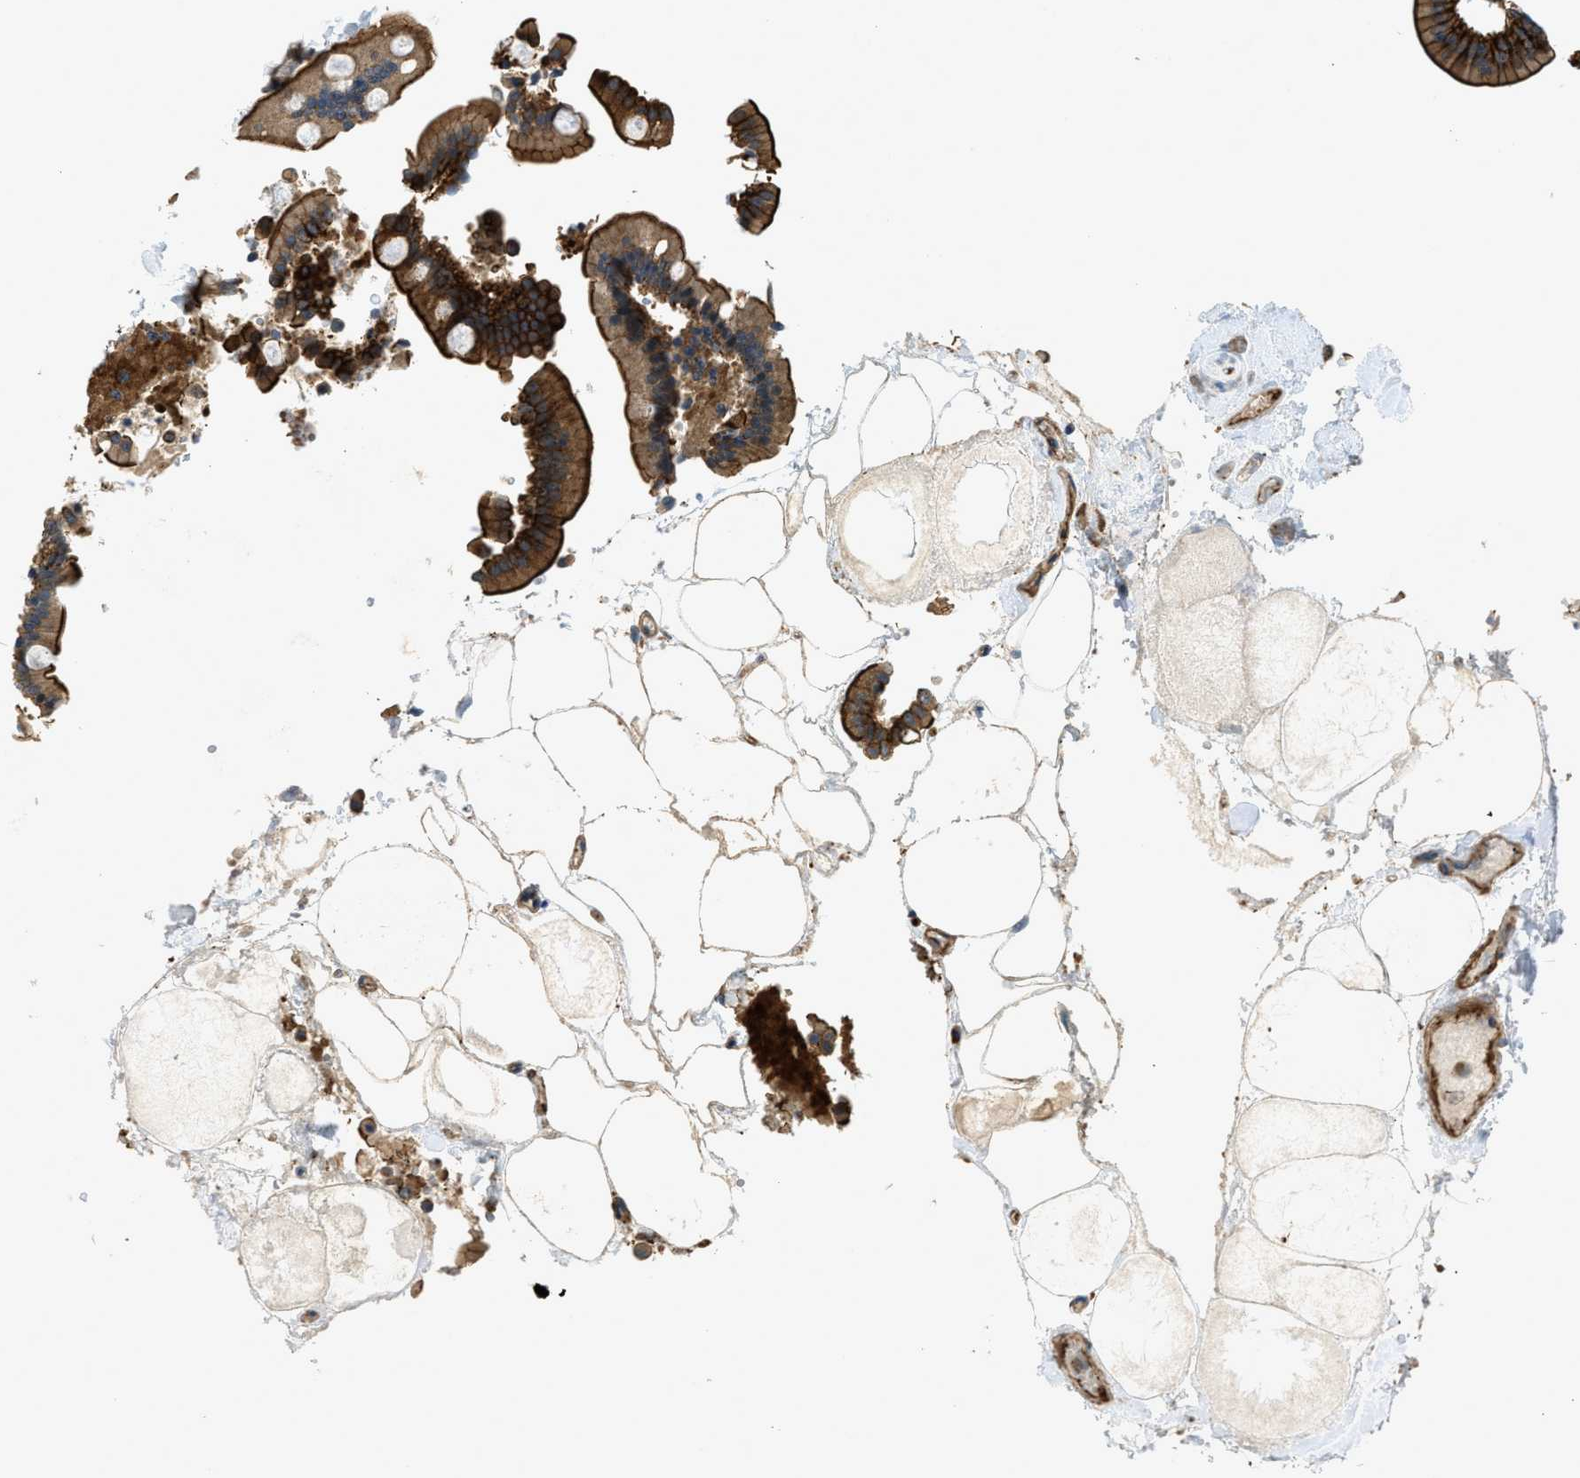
{"staining": {"intensity": "strong", "quantity": ">75%", "location": "cytoplasmic/membranous"}, "tissue": "duodenum", "cell_type": "Glandular cells", "image_type": "normal", "snomed": [{"axis": "morphology", "description": "Normal tissue, NOS"}, {"axis": "topography", "description": "Duodenum"}], "caption": "A high amount of strong cytoplasmic/membranous staining is appreciated in approximately >75% of glandular cells in normal duodenum.", "gene": "CGN", "patient": {"sex": "male", "age": 54}}